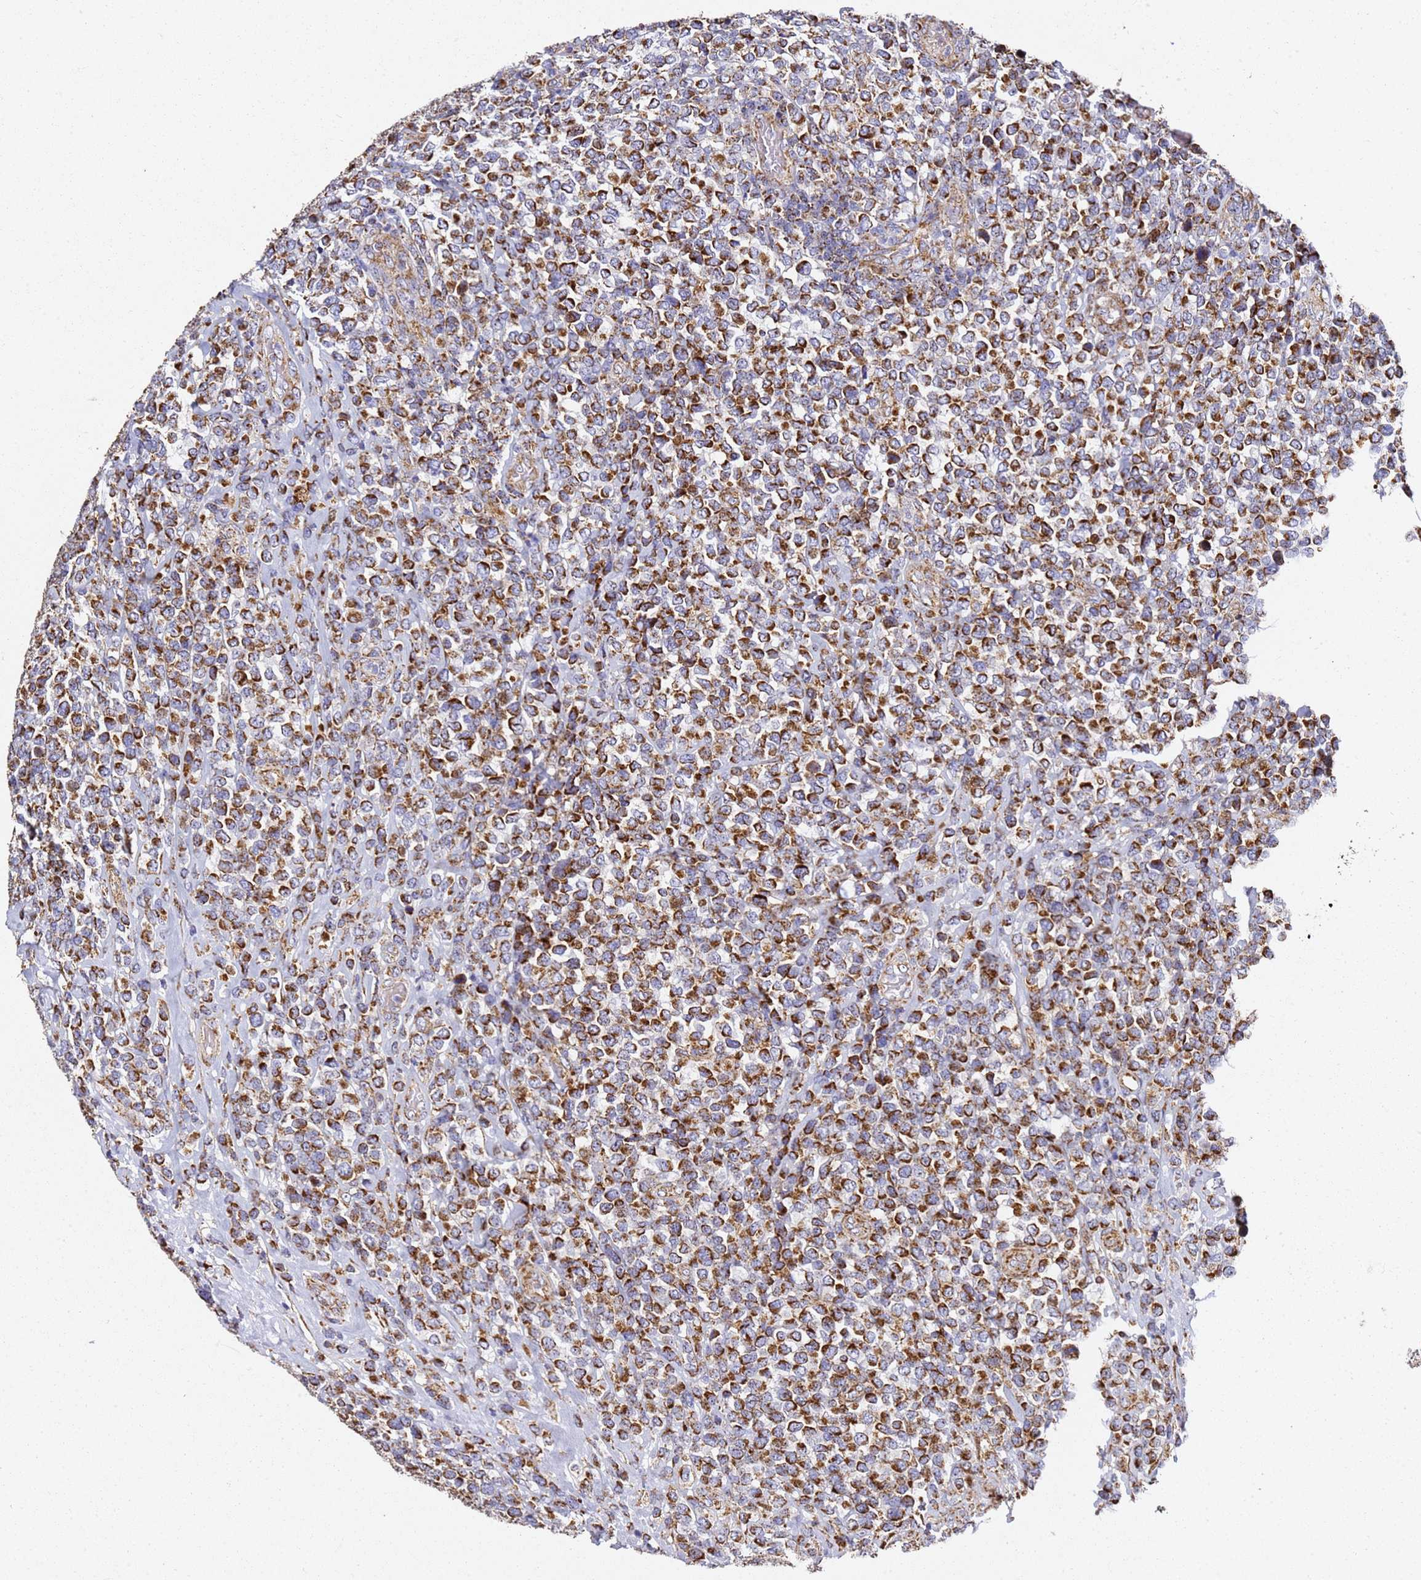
{"staining": {"intensity": "strong", "quantity": ">75%", "location": "cytoplasmic/membranous"}, "tissue": "lymphoma", "cell_type": "Tumor cells", "image_type": "cancer", "snomed": [{"axis": "morphology", "description": "Malignant lymphoma, non-Hodgkin's type, High grade"}, {"axis": "topography", "description": "Soft tissue"}], "caption": "Human high-grade malignant lymphoma, non-Hodgkin's type stained with a brown dye shows strong cytoplasmic/membranous positive positivity in approximately >75% of tumor cells.", "gene": "NDUFA3", "patient": {"sex": "female", "age": 56}}